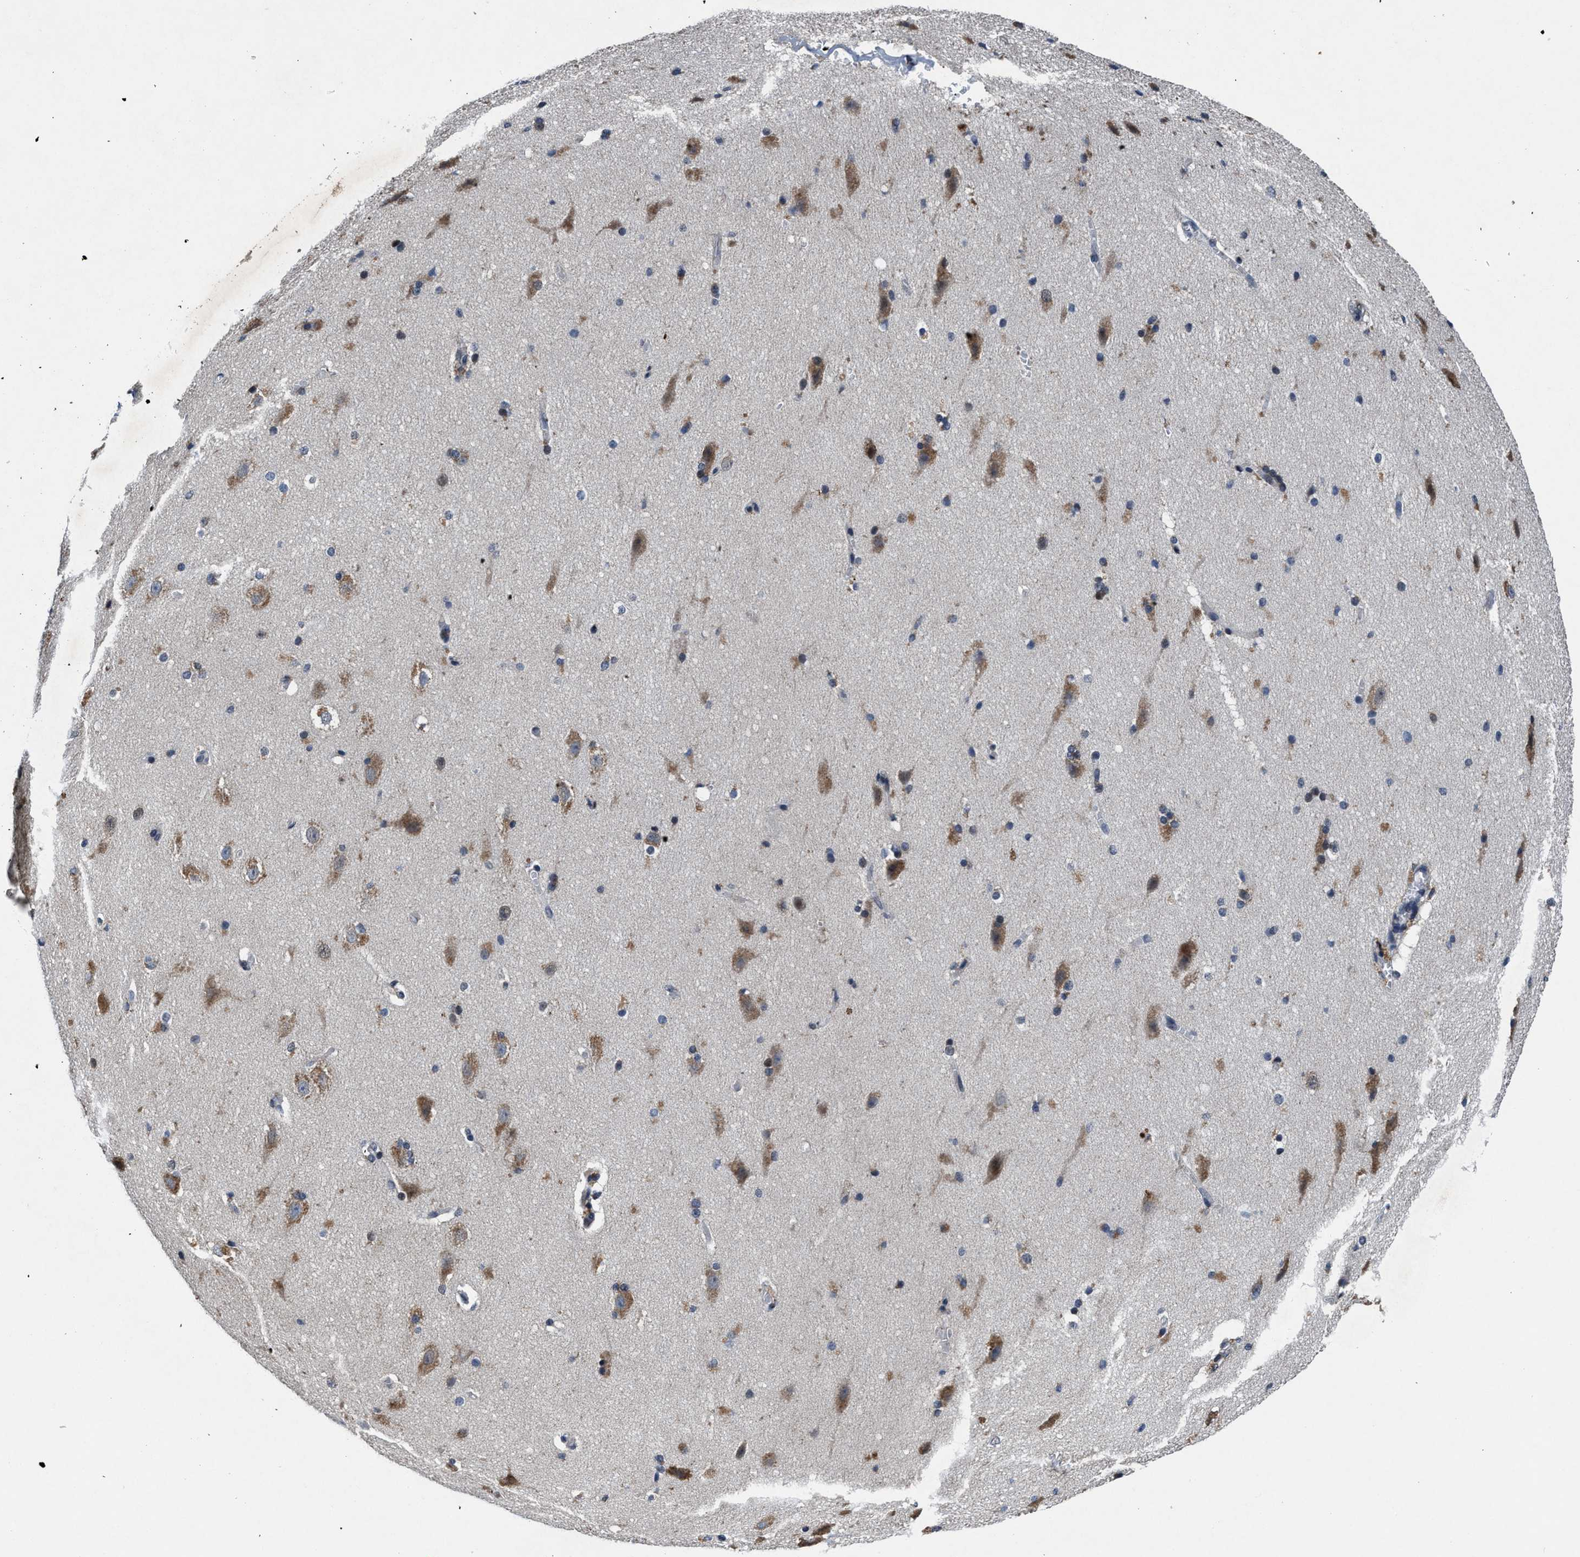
{"staining": {"intensity": "negative", "quantity": "none", "location": "none"}, "tissue": "cerebral cortex", "cell_type": "Endothelial cells", "image_type": "normal", "snomed": [{"axis": "morphology", "description": "Normal tissue, NOS"}, {"axis": "topography", "description": "Cerebral cortex"}, {"axis": "topography", "description": "Hippocampus"}], "caption": "Normal cerebral cortex was stained to show a protein in brown. There is no significant staining in endothelial cells. The staining was performed using DAB (3,3'-diaminobenzidine) to visualize the protein expression in brown, while the nuclei were stained in blue with hematoxylin (Magnification: 20x).", "gene": "TMEM53", "patient": {"sex": "female", "age": 19}}